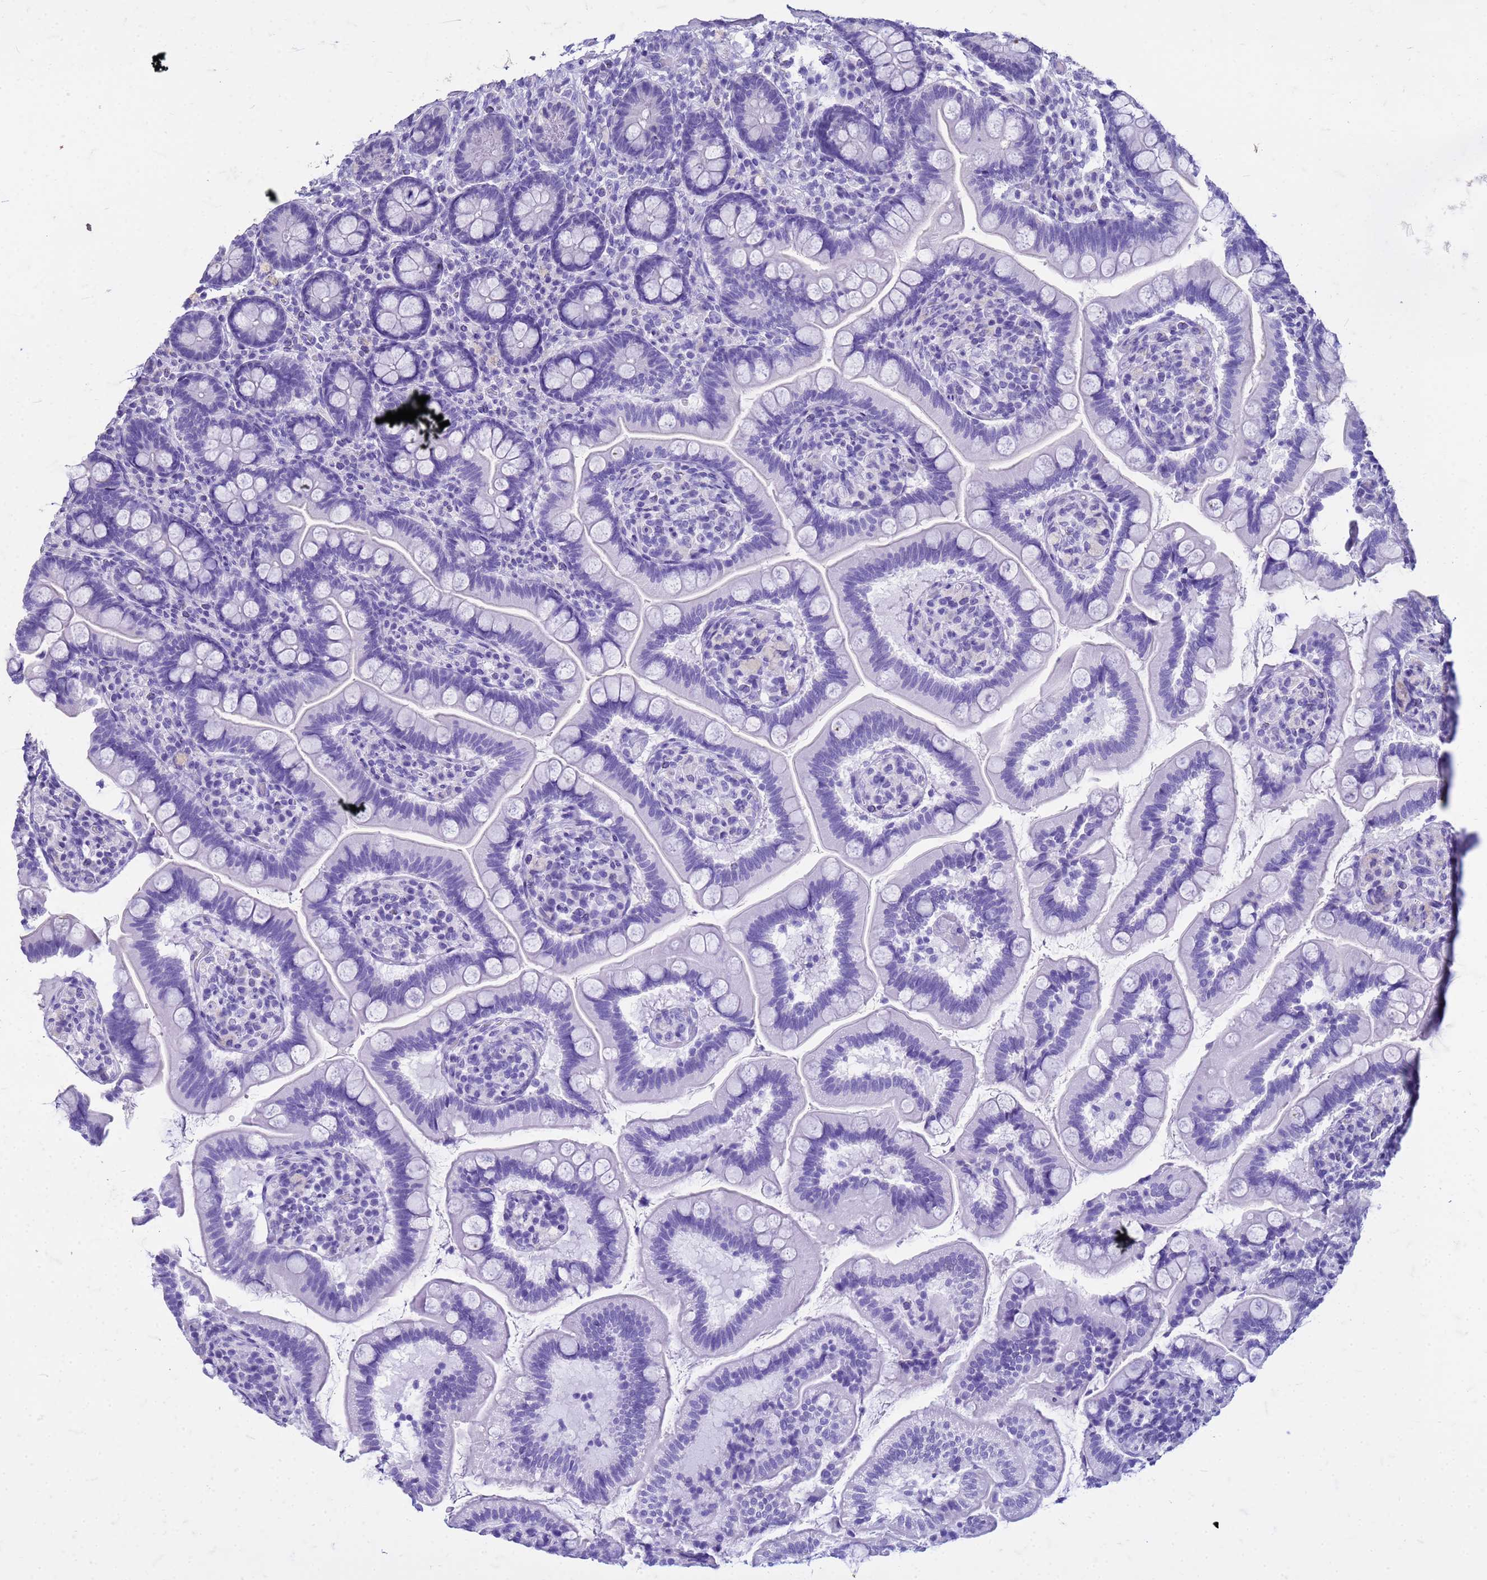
{"staining": {"intensity": "negative", "quantity": "none", "location": "none"}, "tissue": "small intestine", "cell_type": "Glandular cells", "image_type": "normal", "snomed": [{"axis": "morphology", "description": "Normal tissue, NOS"}, {"axis": "topography", "description": "Small intestine"}], "caption": "Immunohistochemical staining of benign small intestine shows no significant positivity in glandular cells. (Immunohistochemistry, brightfield microscopy, high magnification).", "gene": "FAM184B", "patient": {"sex": "female", "age": 64}}